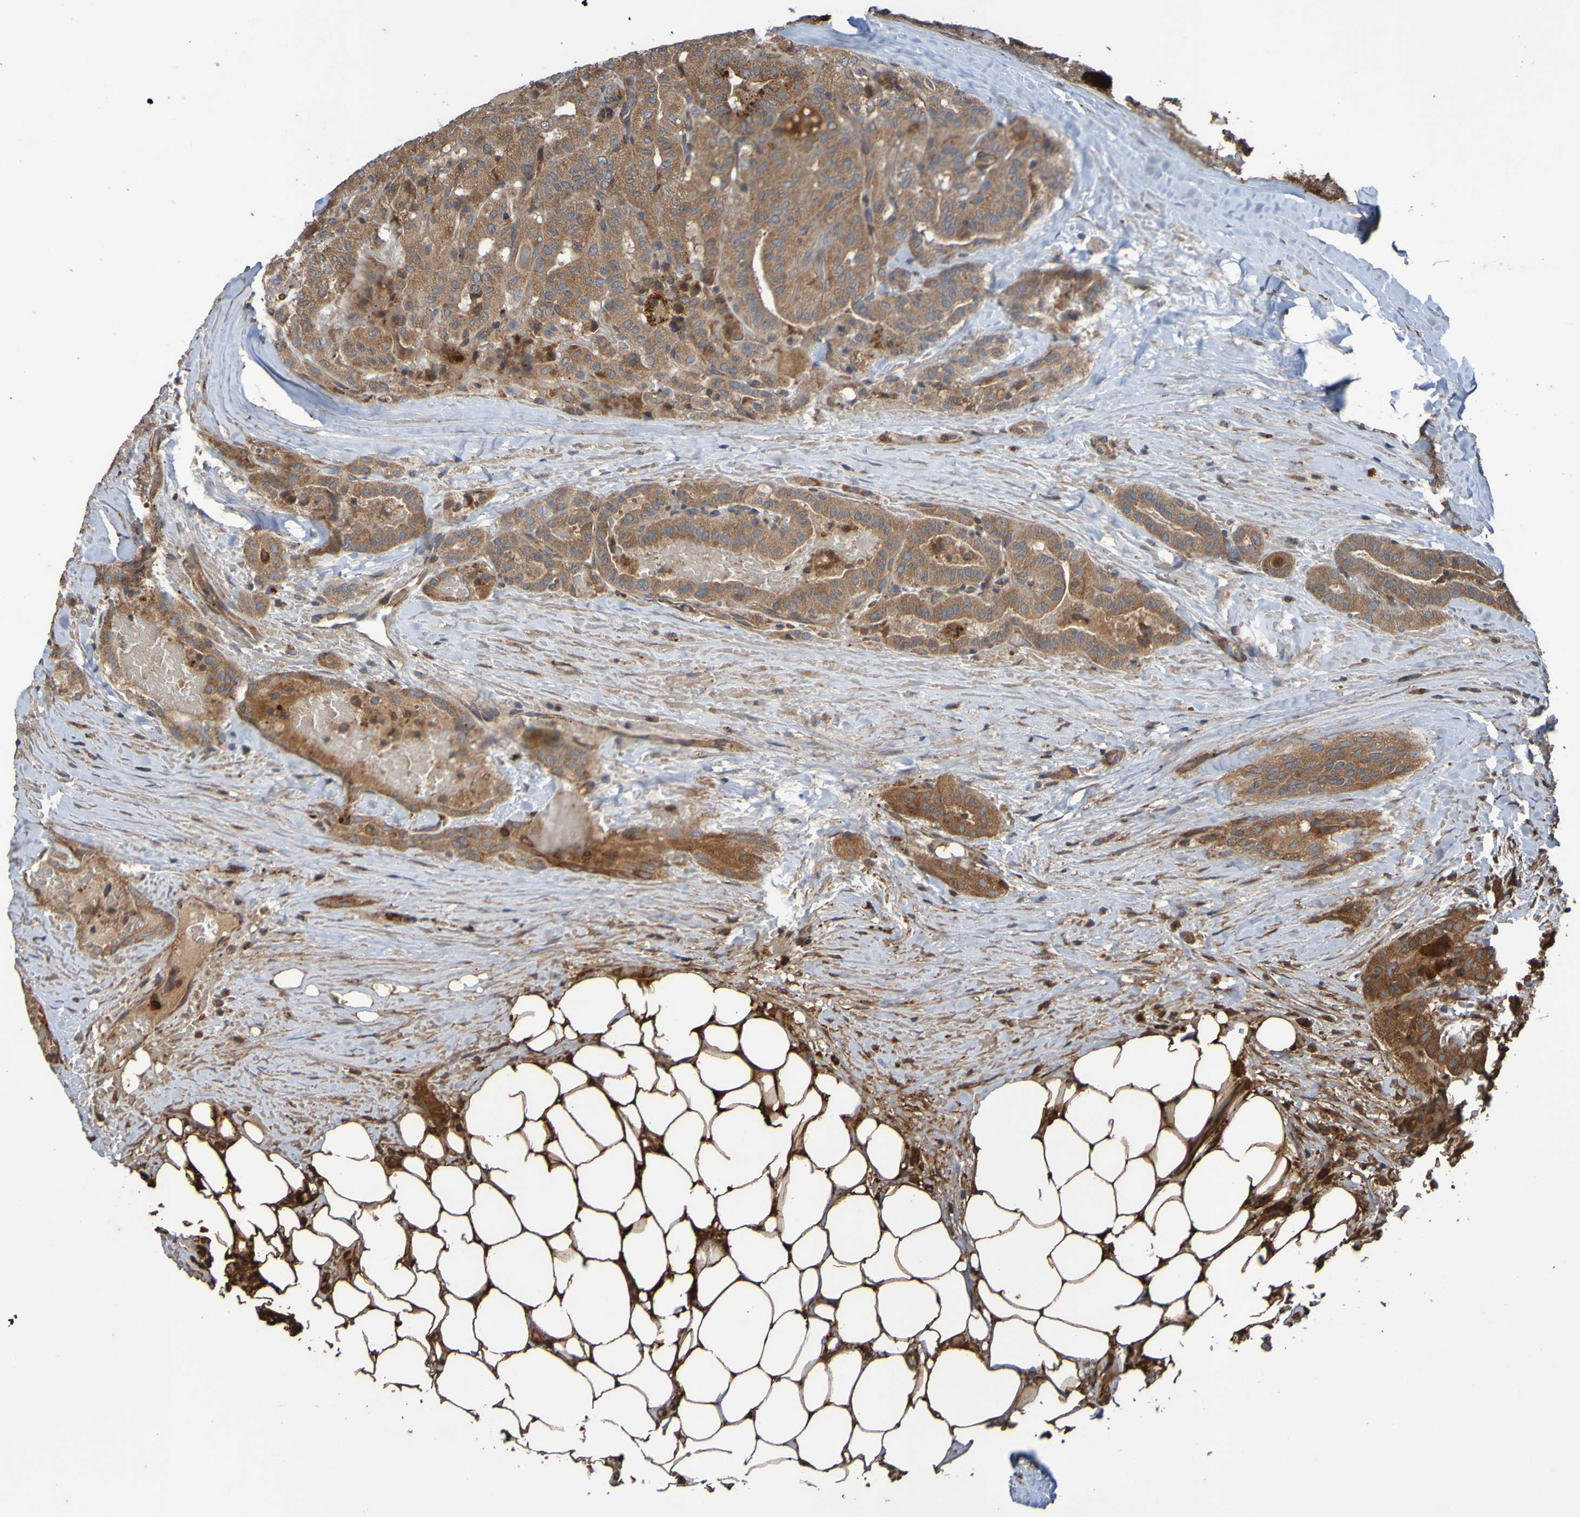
{"staining": {"intensity": "moderate", "quantity": ">75%", "location": "cytoplasmic/membranous"}, "tissue": "head and neck cancer", "cell_type": "Tumor cells", "image_type": "cancer", "snomed": [{"axis": "morphology", "description": "Squamous cell carcinoma, NOS"}, {"axis": "topography", "description": "Oral tissue"}, {"axis": "topography", "description": "Head-Neck"}], "caption": "The immunohistochemical stain highlights moderate cytoplasmic/membranous positivity in tumor cells of head and neck cancer tissue.", "gene": "UCN", "patient": {"sex": "female", "age": 50}}